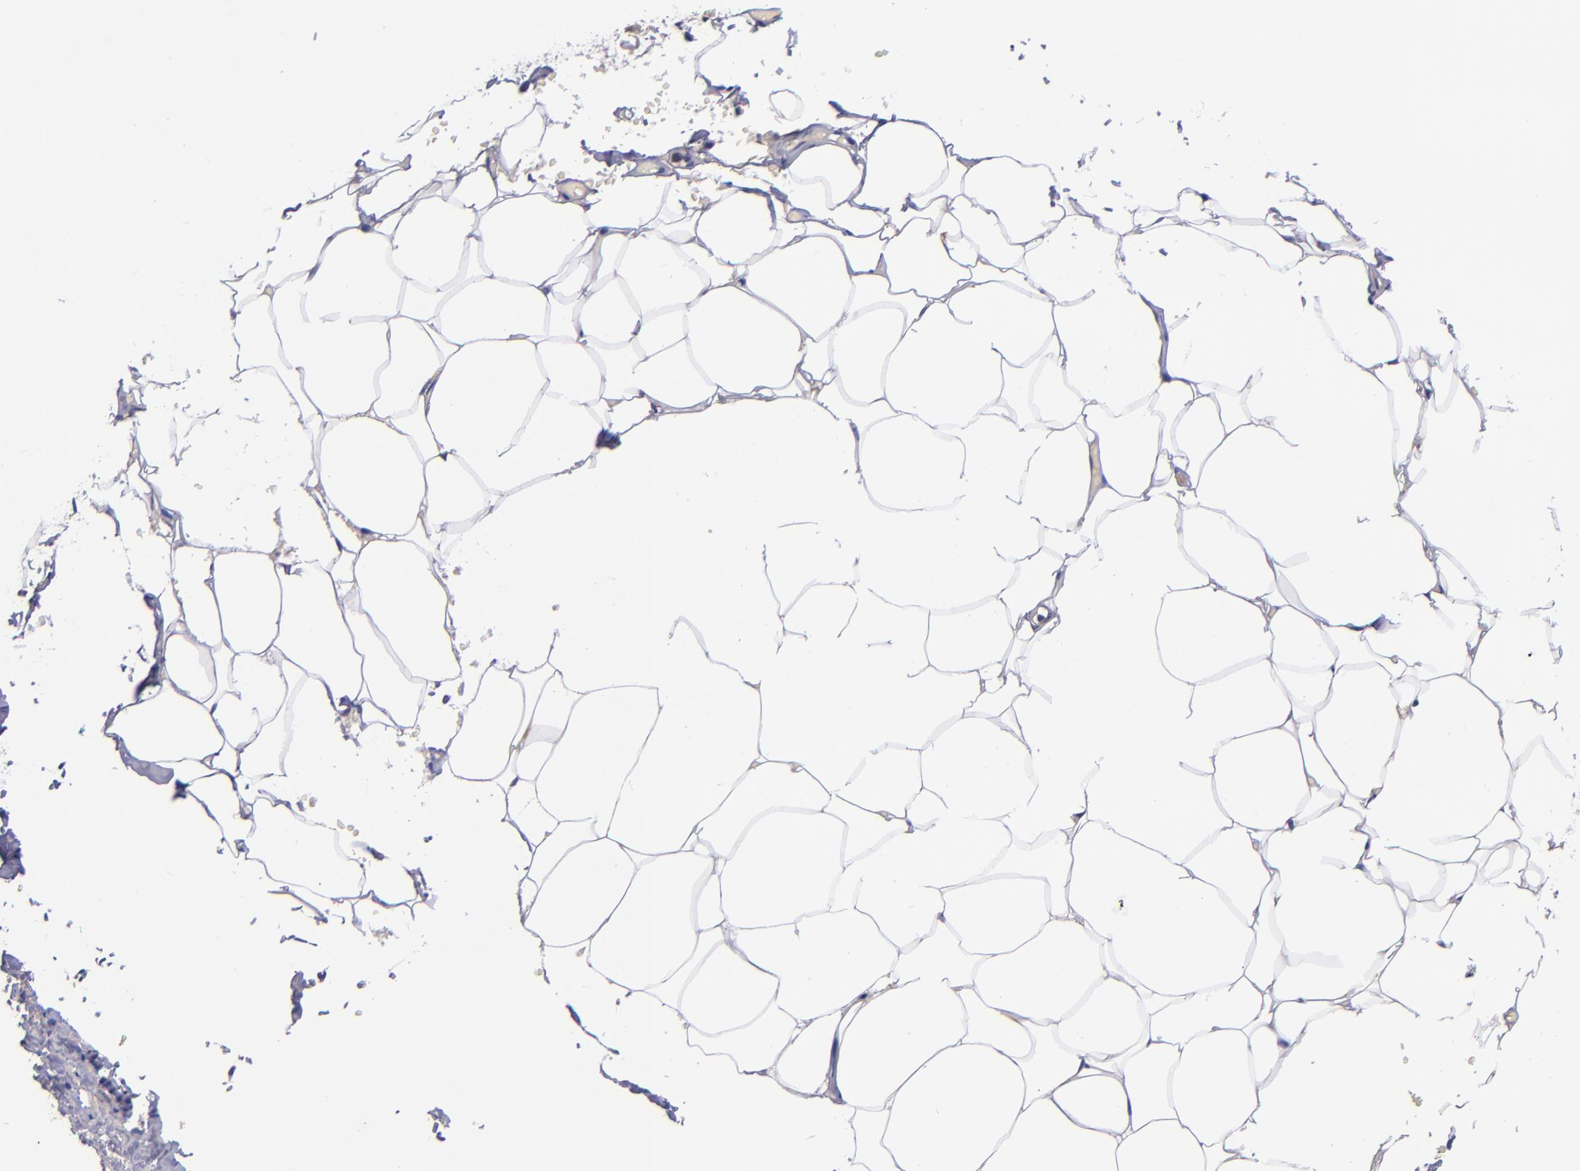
{"staining": {"intensity": "negative", "quantity": "none", "location": "none"}, "tissue": "adipose tissue", "cell_type": "Adipocytes", "image_type": "normal", "snomed": [{"axis": "morphology", "description": "Normal tissue, NOS"}, {"axis": "topography", "description": "Soft tissue"}, {"axis": "topography", "description": "Peripheral nerve tissue"}], "caption": "There is no significant expression in adipocytes of adipose tissue. Nuclei are stained in blue.", "gene": "RBP4", "patient": {"sex": "female", "age": 68}}